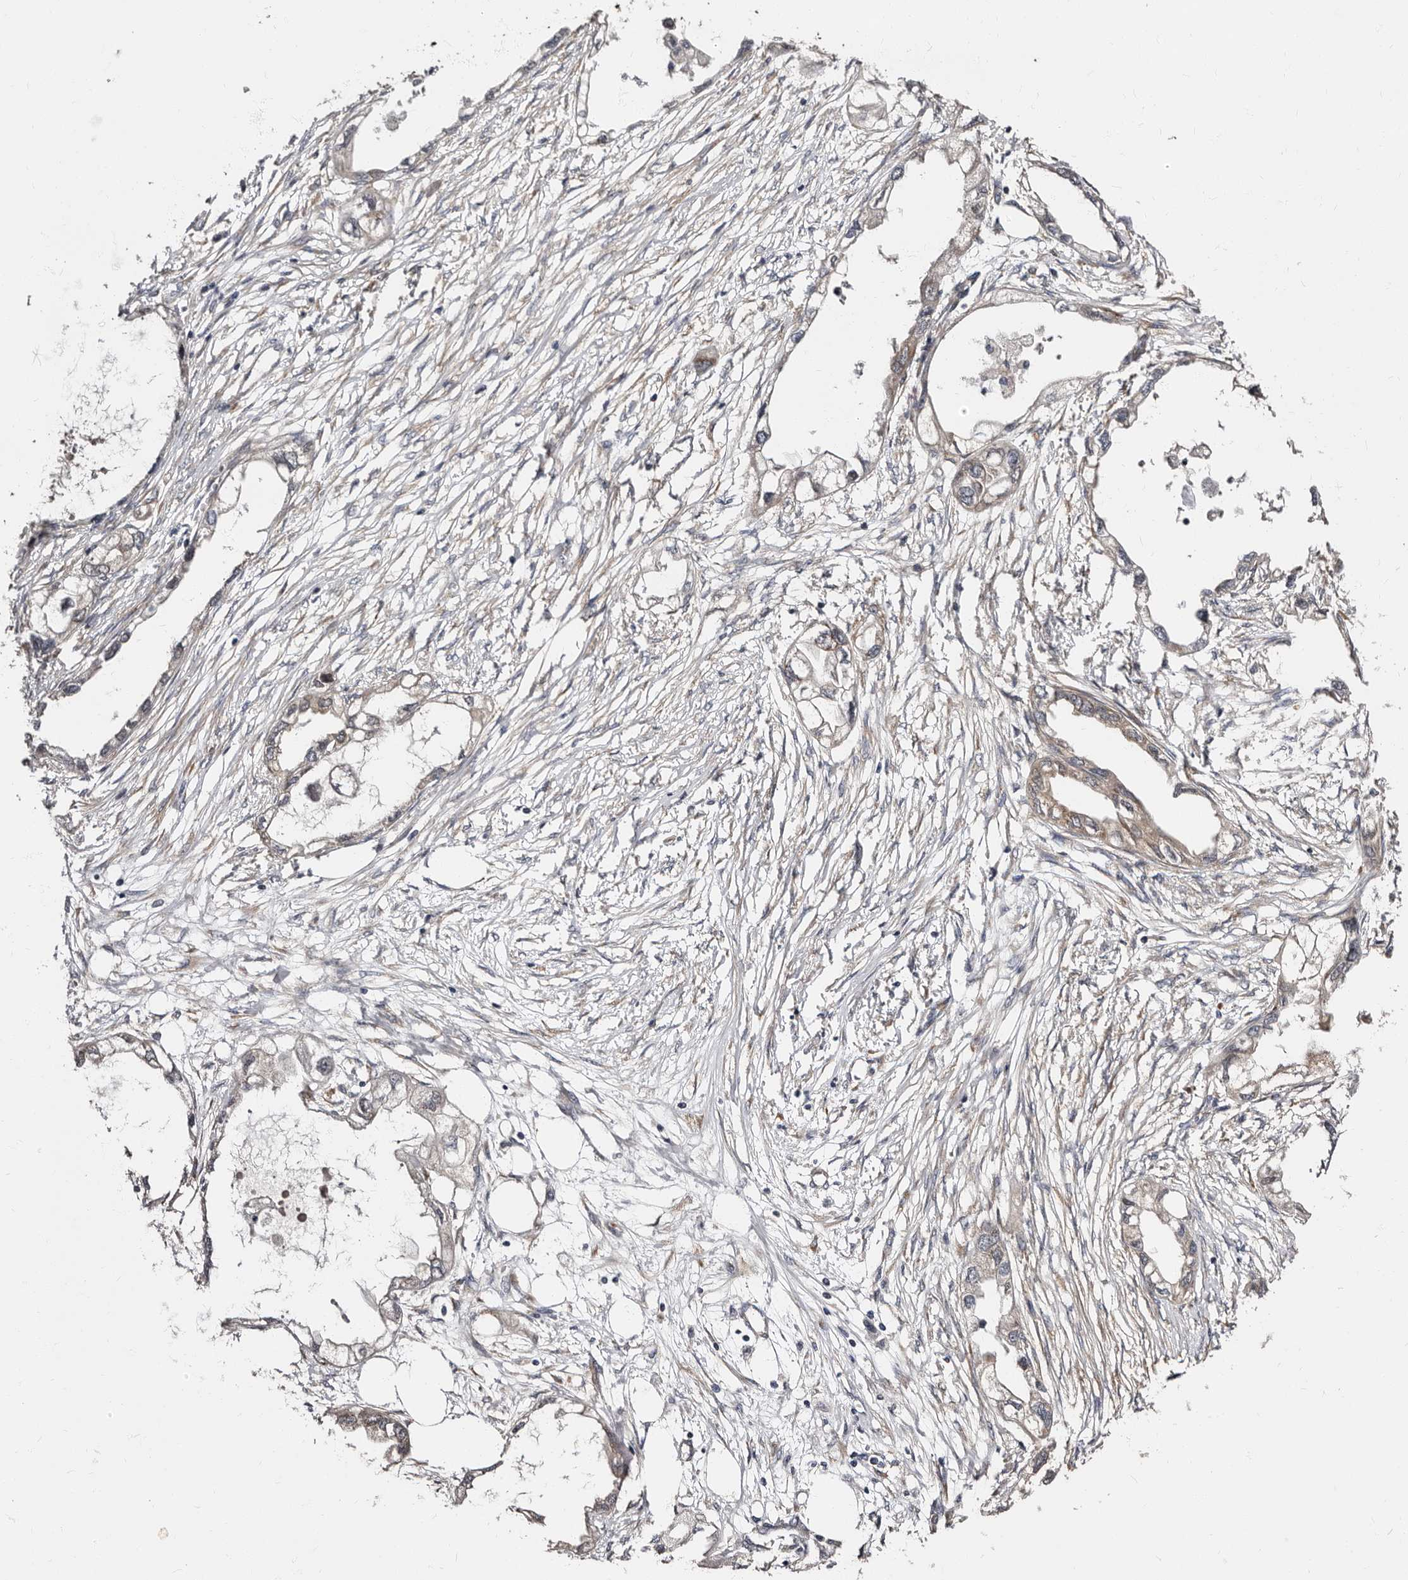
{"staining": {"intensity": "weak", "quantity": "<25%", "location": "cytoplasmic/membranous"}, "tissue": "endometrial cancer", "cell_type": "Tumor cells", "image_type": "cancer", "snomed": [{"axis": "morphology", "description": "Adenocarcinoma, NOS"}, {"axis": "morphology", "description": "Adenocarcinoma, metastatic, NOS"}, {"axis": "topography", "description": "Adipose tissue"}, {"axis": "topography", "description": "Endometrium"}], "caption": "The micrograph displays no staining of tumor cells in endometrial cancer (adenocarcinoma).", "gene": "TBC1D22B", "patient": {"sex": "female", "age": 67}}